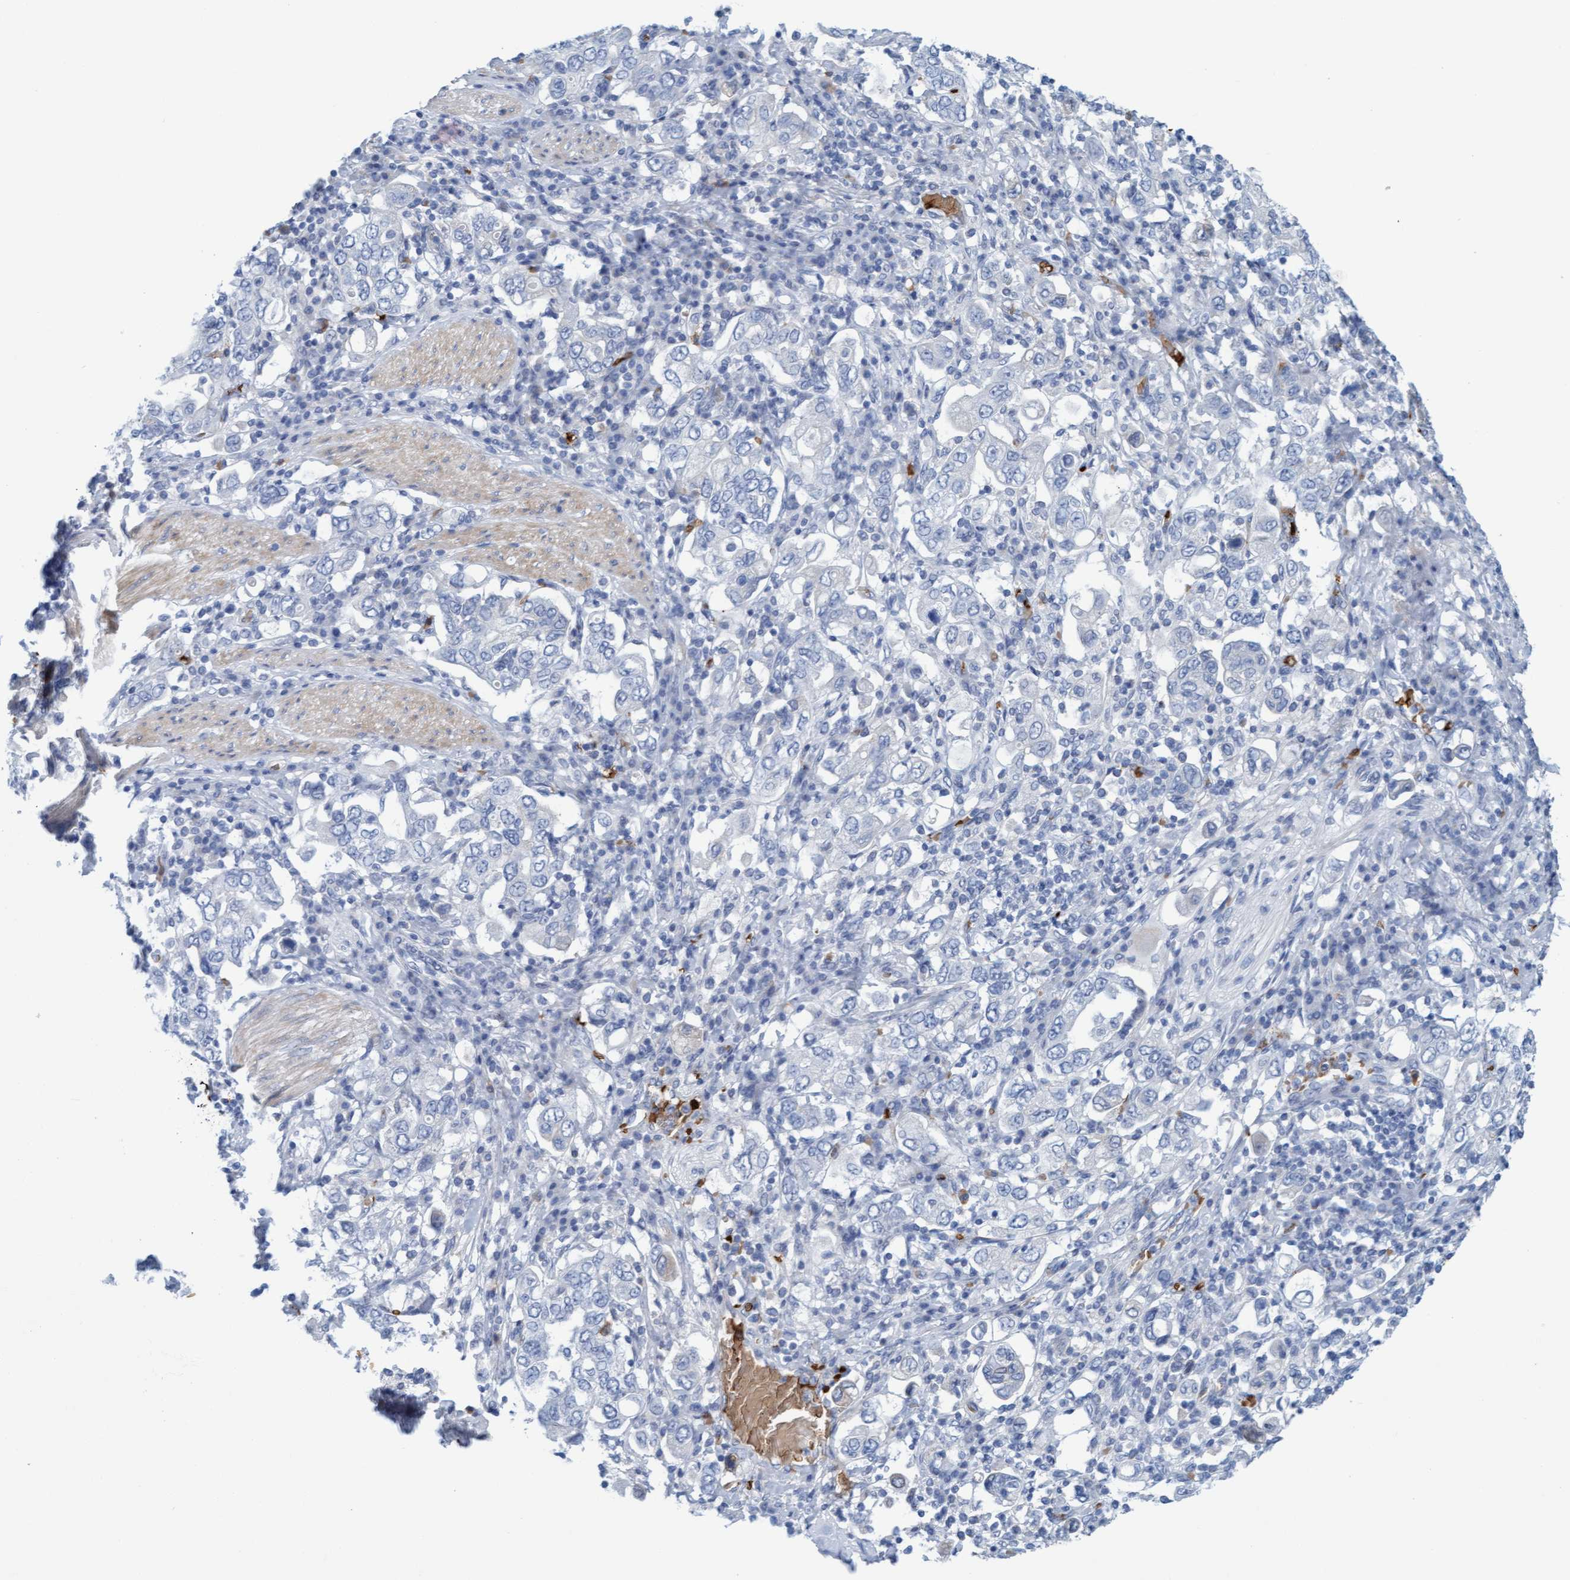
{"staining": {"intensity": "negative", "quantity": "none", "location": "none"}, "tissue": "stomach cancer", "cell_type": "Tumor cells", "image_type": "cancer", "snomed": [{"axis": "morphology", "description": "Adenocarcinoma, NOS"}, {"axis": "topography", "description": "Stomach, upper"}], "caption": "Tumor cells are negative for protein expression in human stomach adenocarcinoma.", "gene": "P2RX5", "patient": {"sex": "male", "age": 62}}